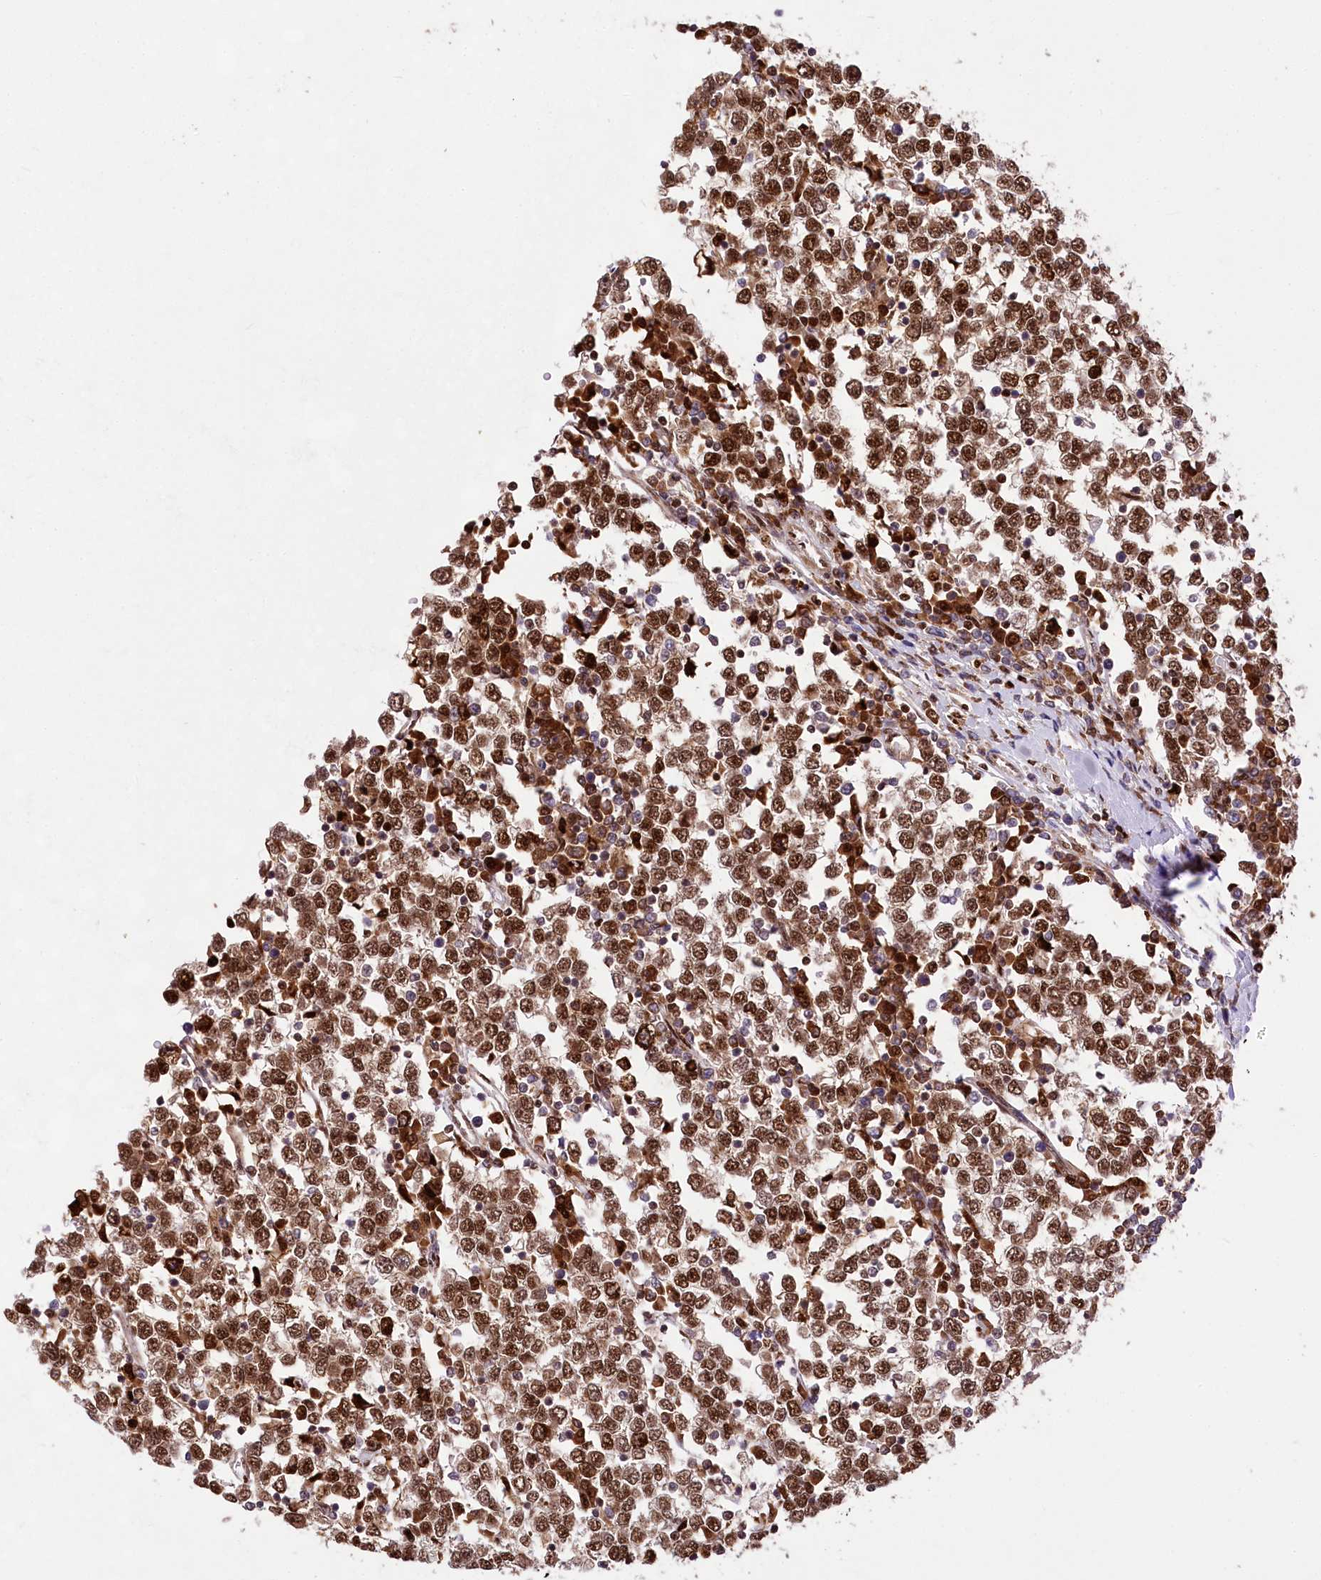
{"staining": {"intensity": "strong", "quantity": ">75%", "location": "nuclear"}, "tissue": "testis cancer", "cell_type": "Tumor cells", "image_type": "cancer", "snomed": [{"axis": "morphology", "description": "Seminoma, NOS"}, {"axis": "topography", "description": "Testis"}], "caption": "Immunohistochemical staining of seminoma (testis) shows high levels of strong nuclear positivity in approximately >75% of tumor cells.", "gene": "FIGN", "patient": {"sex": "male", "age": 65}}